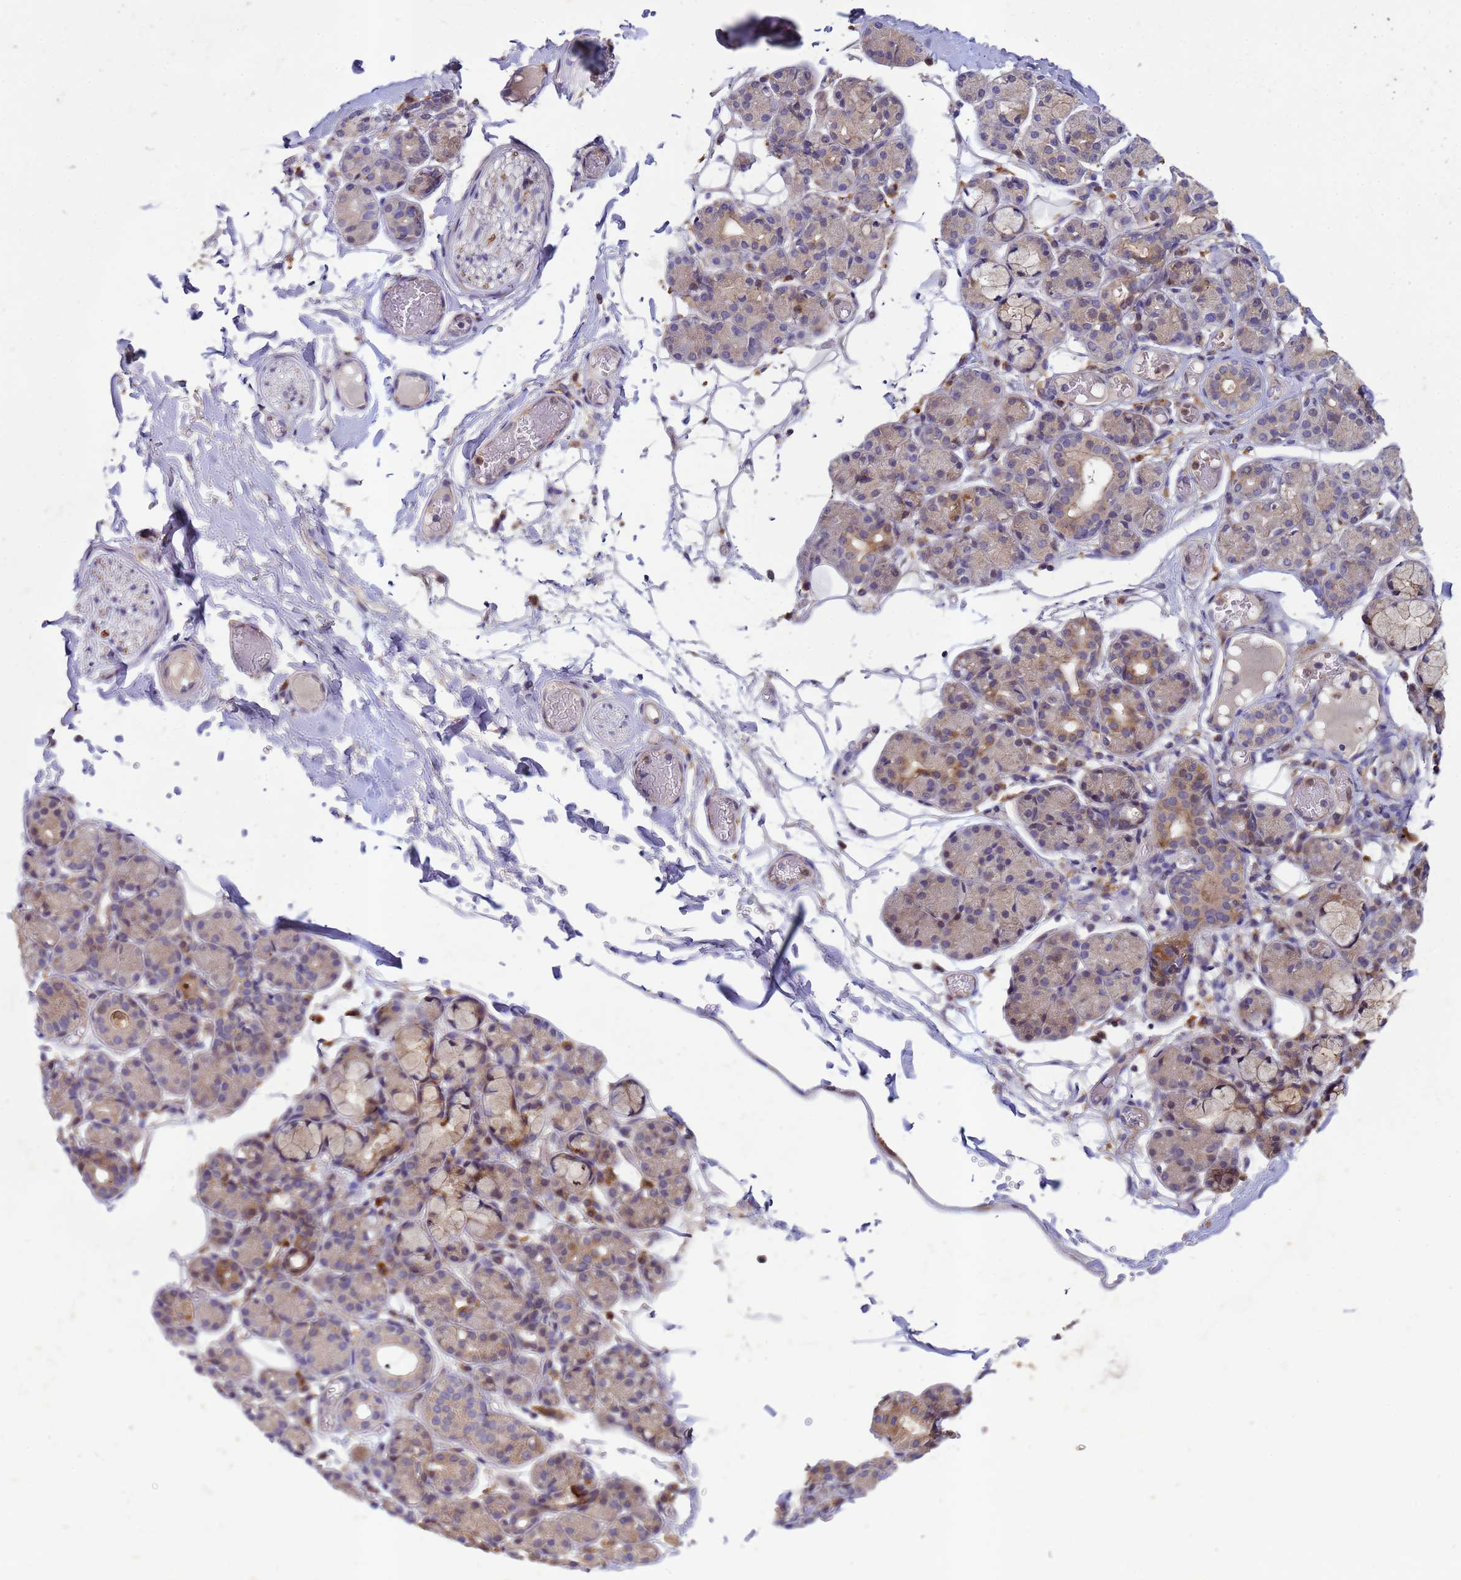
{"staining": {"intensity": "moderate", "quantity": "<25%", "location": "cytoplasmic/membranous"}, "tissue": "salivary gland", "cell_type": "Glandular cells", "image_type": "normal", "snomed": [{"axis": "morphology", "description": "Normal tissue, NOS"}, {"axis": "topography", "description": "Salivary gland"}], "caption": "Benign salivary gland reveals moderate cytoplasmic/membranous expression in about <25% of glandular cells, visualized by immunohistochemistry.", "gene": "RNF215", "patient": {"sex": "male", "age": 63}}